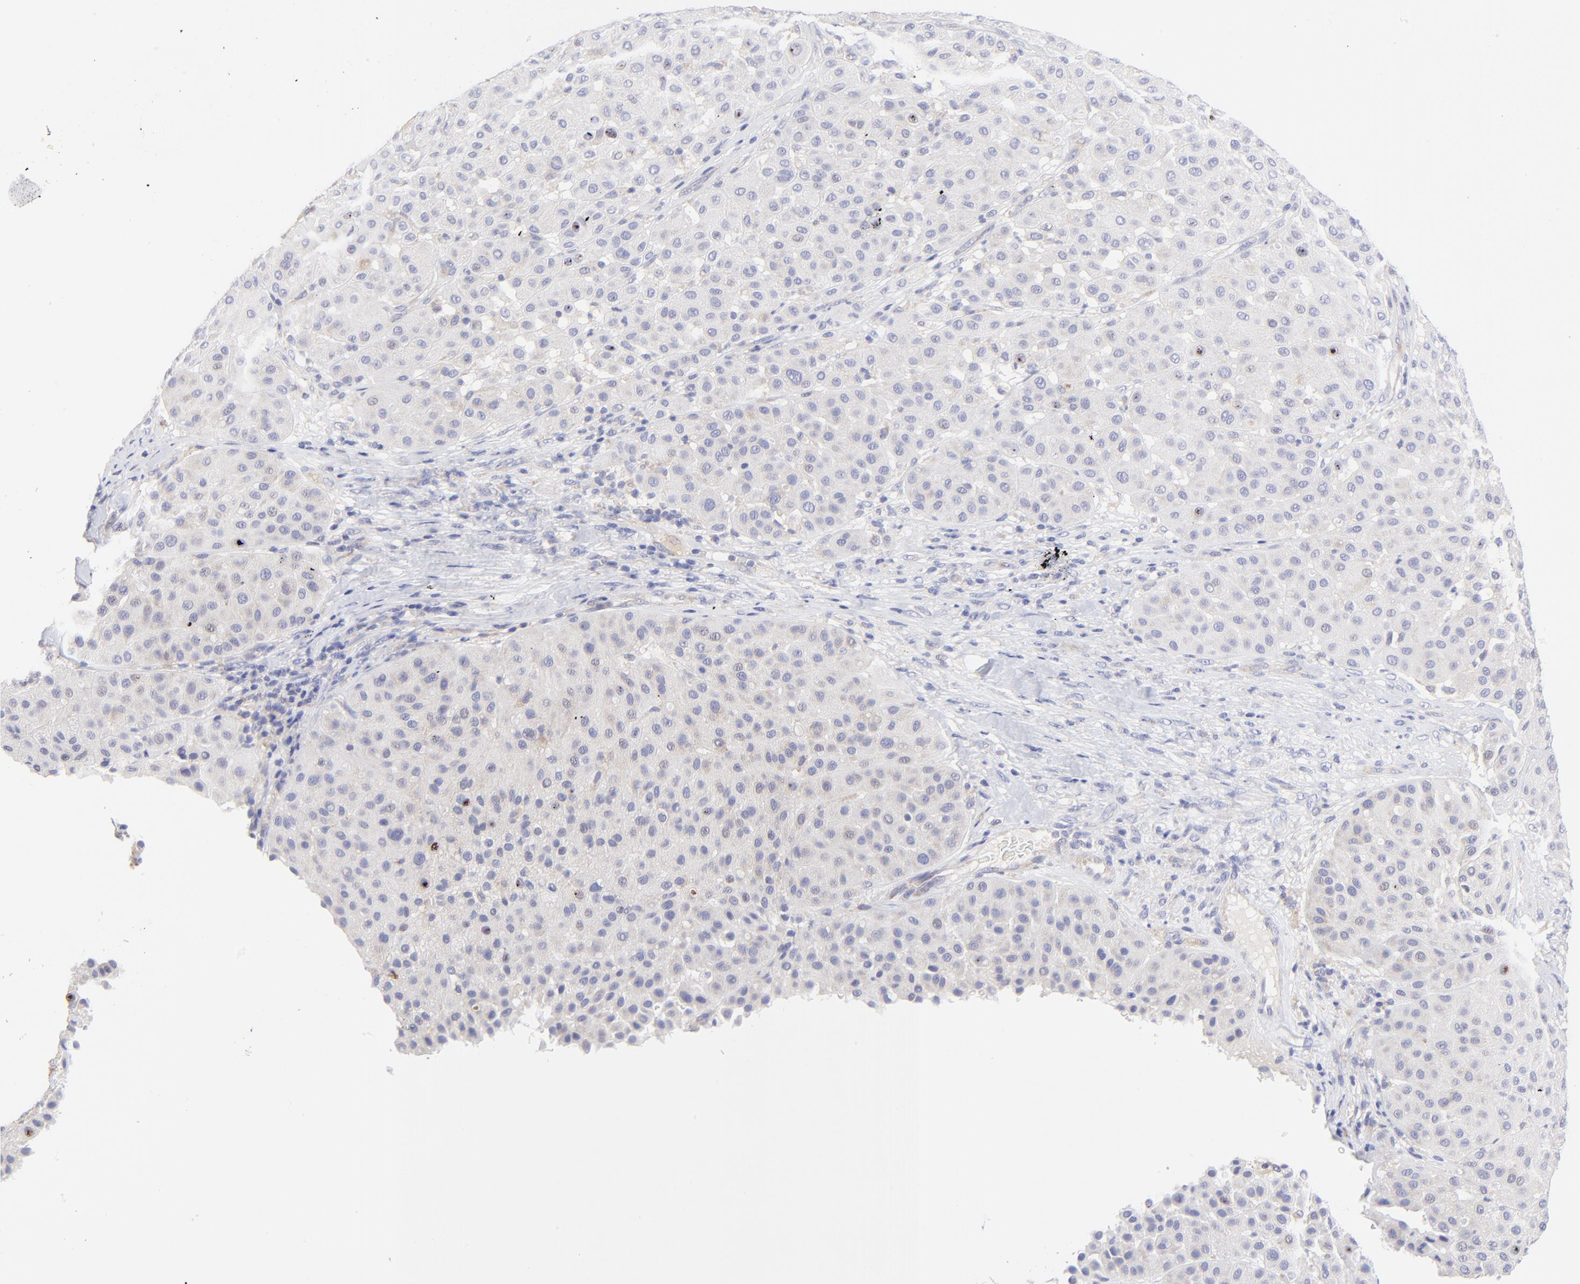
{"staining": {"intensity": "weak", "quantity": "<25%", "location": "cytoplasmic/membranous"}, "tissue": "melanoma", "cell_type": "Tumor cells", "image_type": "cancer", "snomed": [{"axis": "morphology", "description": "Normal tissue, NOS"}, {"axis": "morphology", "description": "Malignant melanoma, Metastatic site"}, {"axis": "topography", "description": "Skin"}], "caption": "DAB immunohistochemical staining of melanoma demonstrates no significant staining in tumor cells.", "gene": "LHFPL1", "patient": {"sex": "male", "age": 41}}